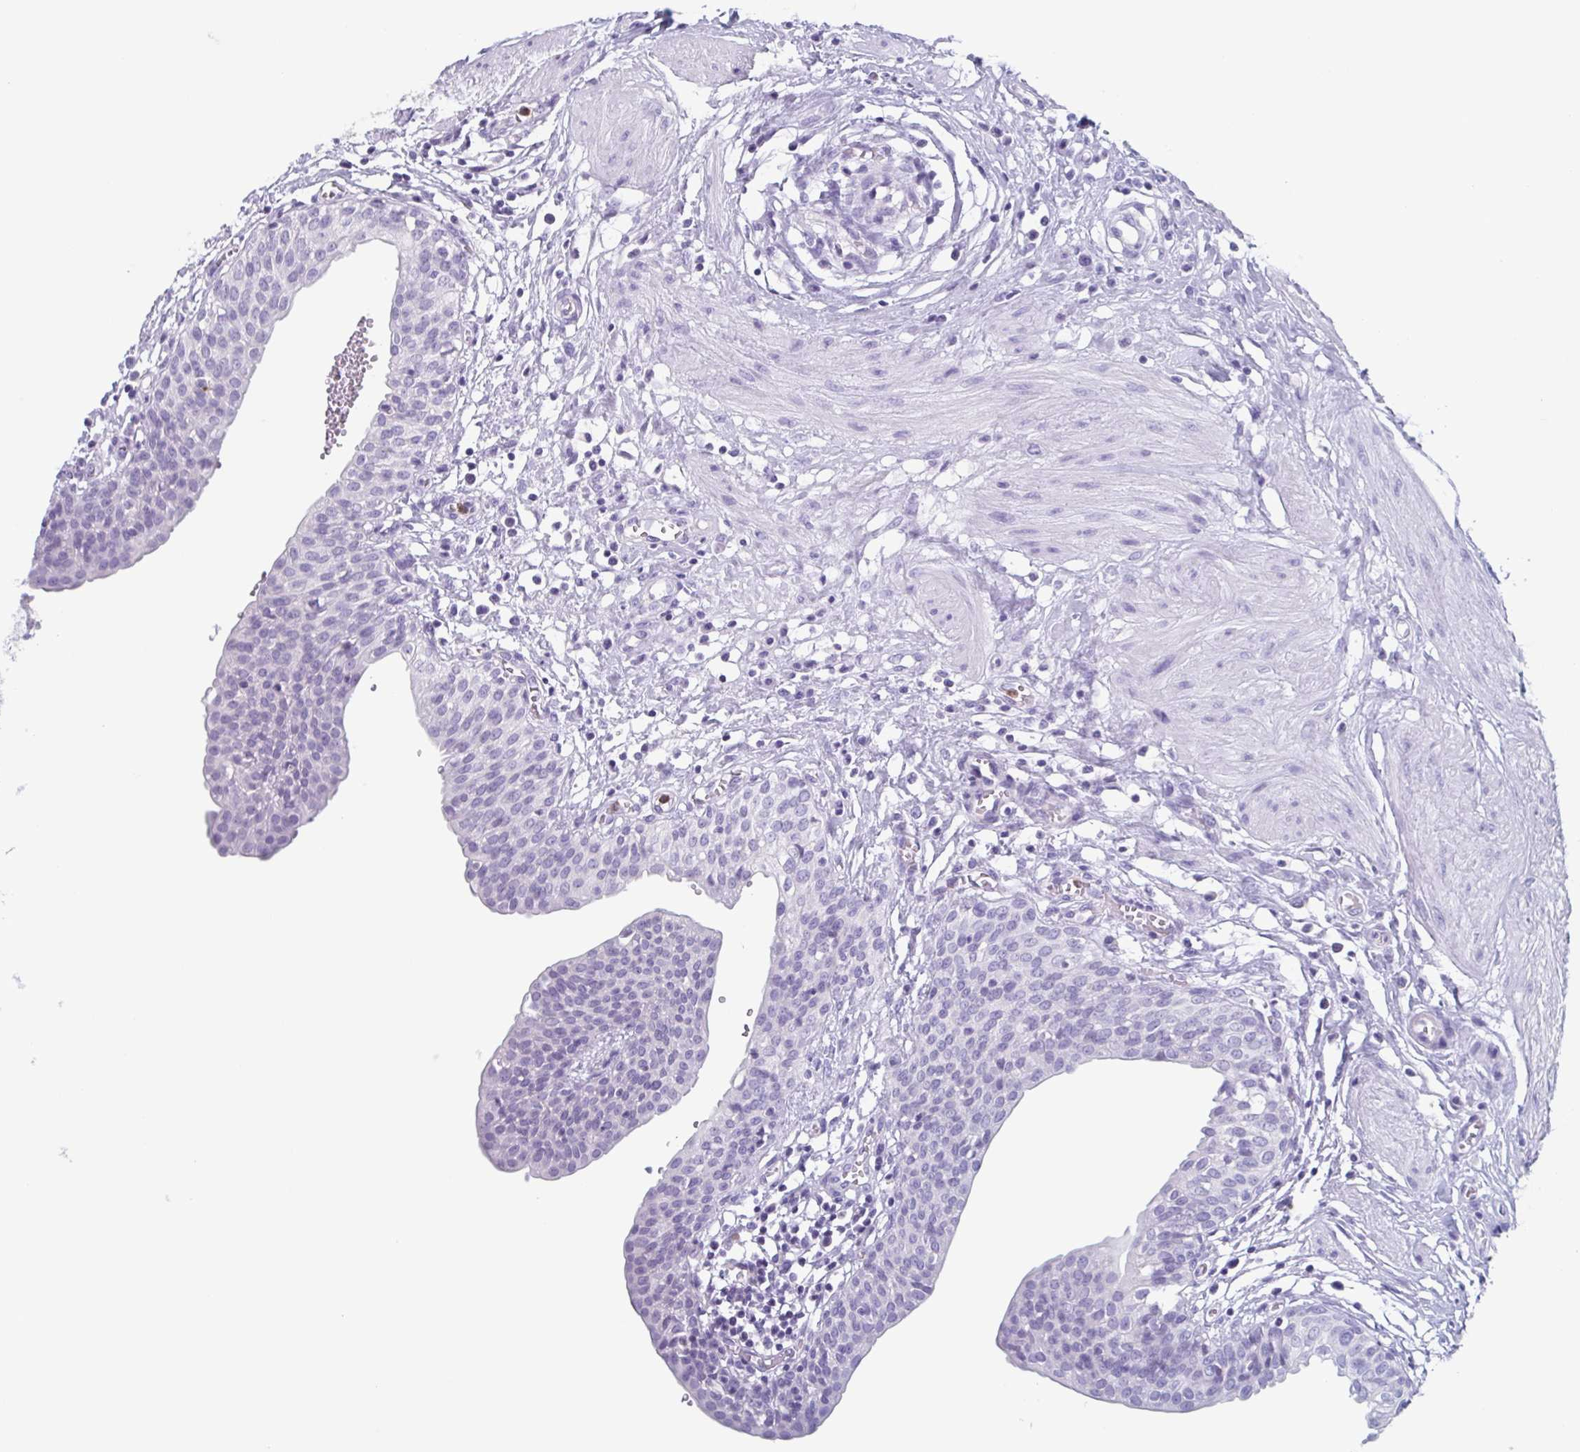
{"staining": {"intensity": "negative", "quantity": "none", "location": "none"}, "tissue": "urinary bladder", "cell_type": "Urothelial cells", "image_type": "normal", "snomed": [{"axis": "morphology", "description": "Normal tissue, NOS"}, {"axis": "topography", "description": "Urinary bladder"}], "caption": "The IHC micrograph has no significant positivity in urothelial cells of urinary bladder. (Brightfield microscopy of DAB (3,3'-diaminobenzidine) immunohistochemistry at high magnification).", "gene": "BPI", "patient": {"sex": "male", "age": 55}}